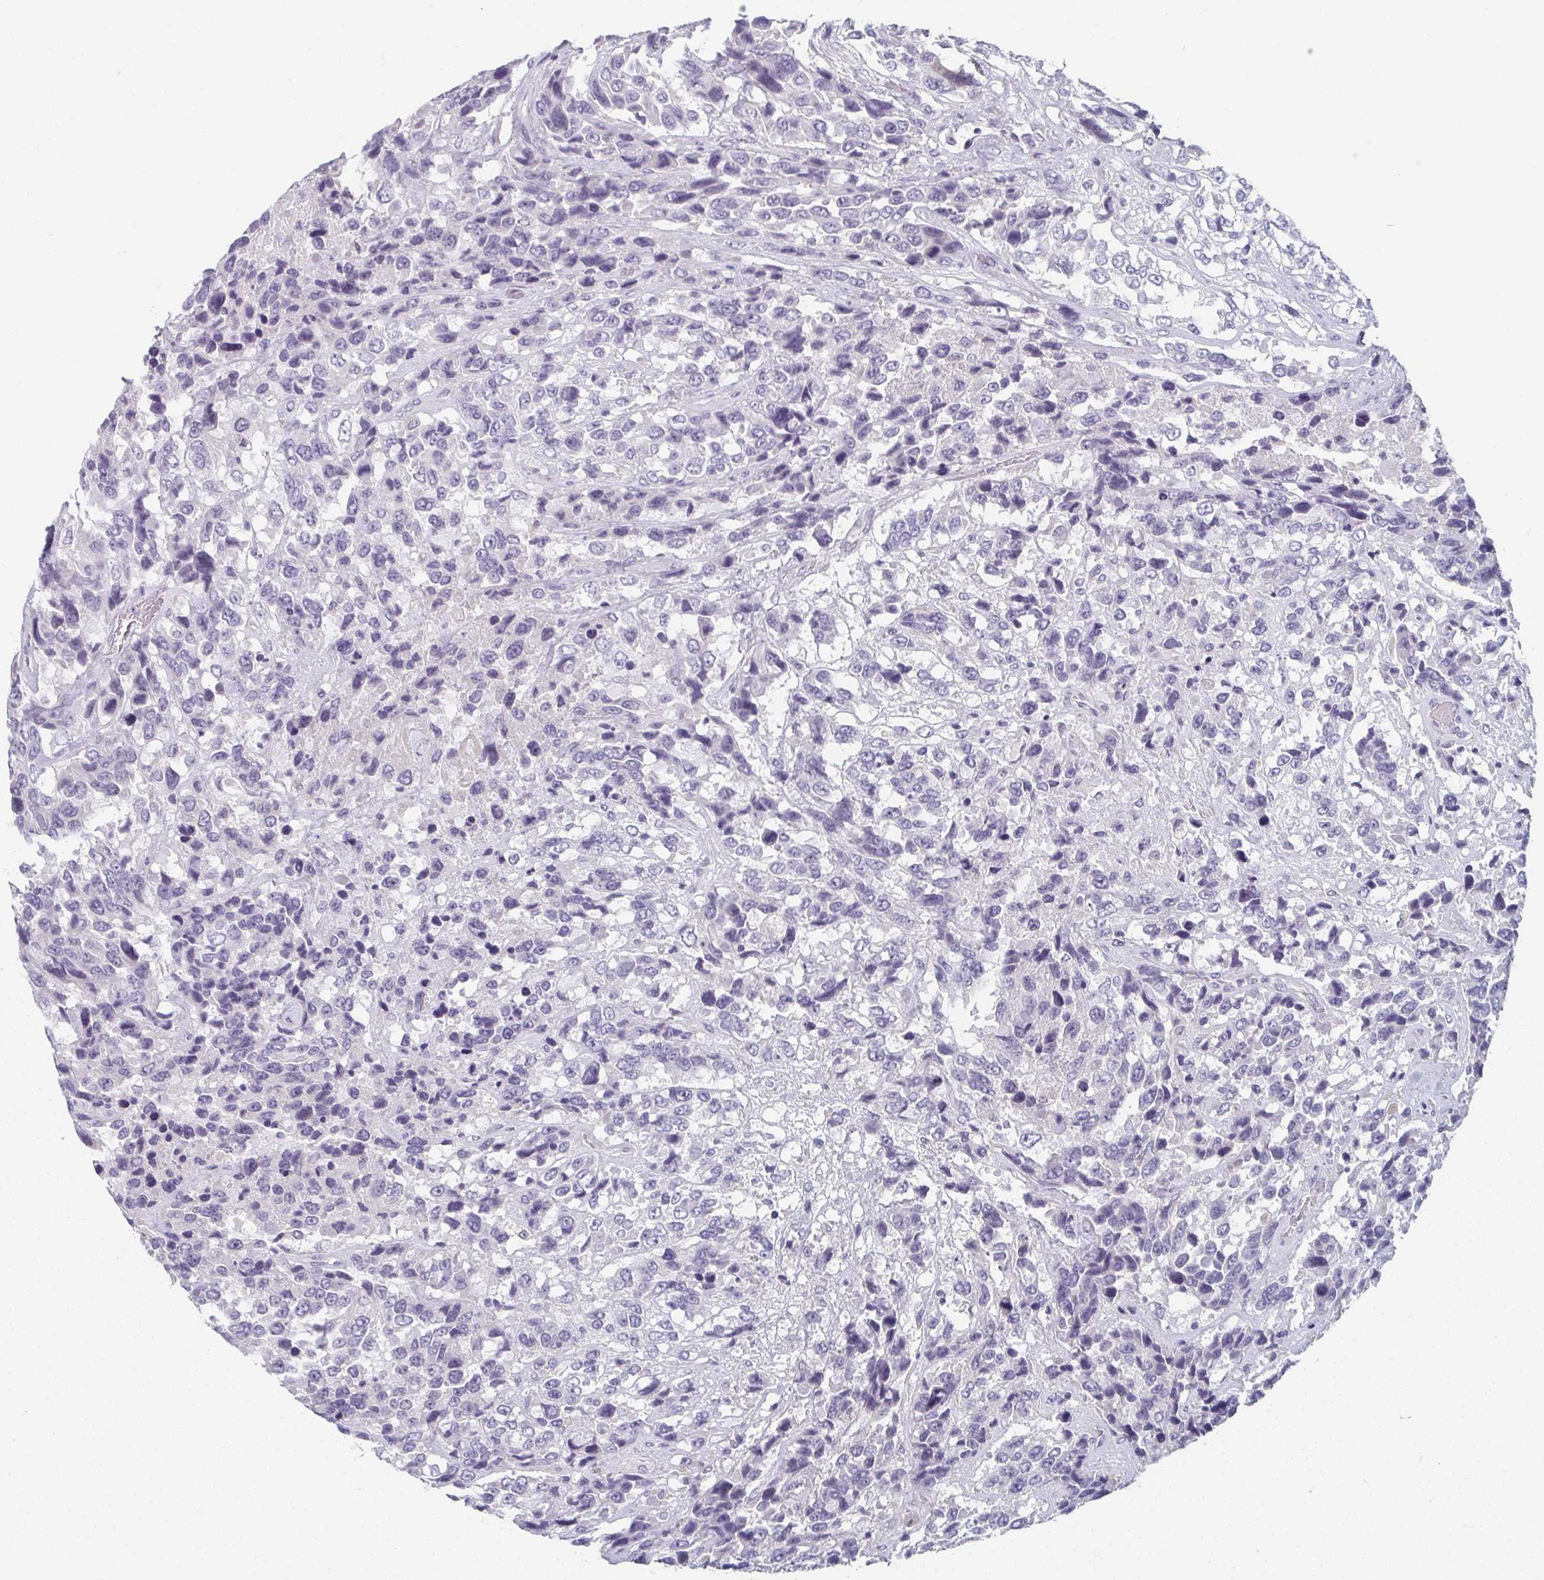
{"staining": {"intensity": "negative", "quantity": "none", "location": "none"}, "tissue": "urothelial cancer", "cell_type": "Tumor cells", "image_type": "cancer", "snomed": [{"axis": "morphology", "description": "Urothelial carcinoma, High grade"}, {"axis": "topography", "description": "Urinary bladder"}], "caption": "Immunohistochemical staining of urothelial carcinoma (high-grade) exhibits no significant positivity in tumor cells.", "gene": "CAMKV", "patient": {"sex": "female", "age": 70}}